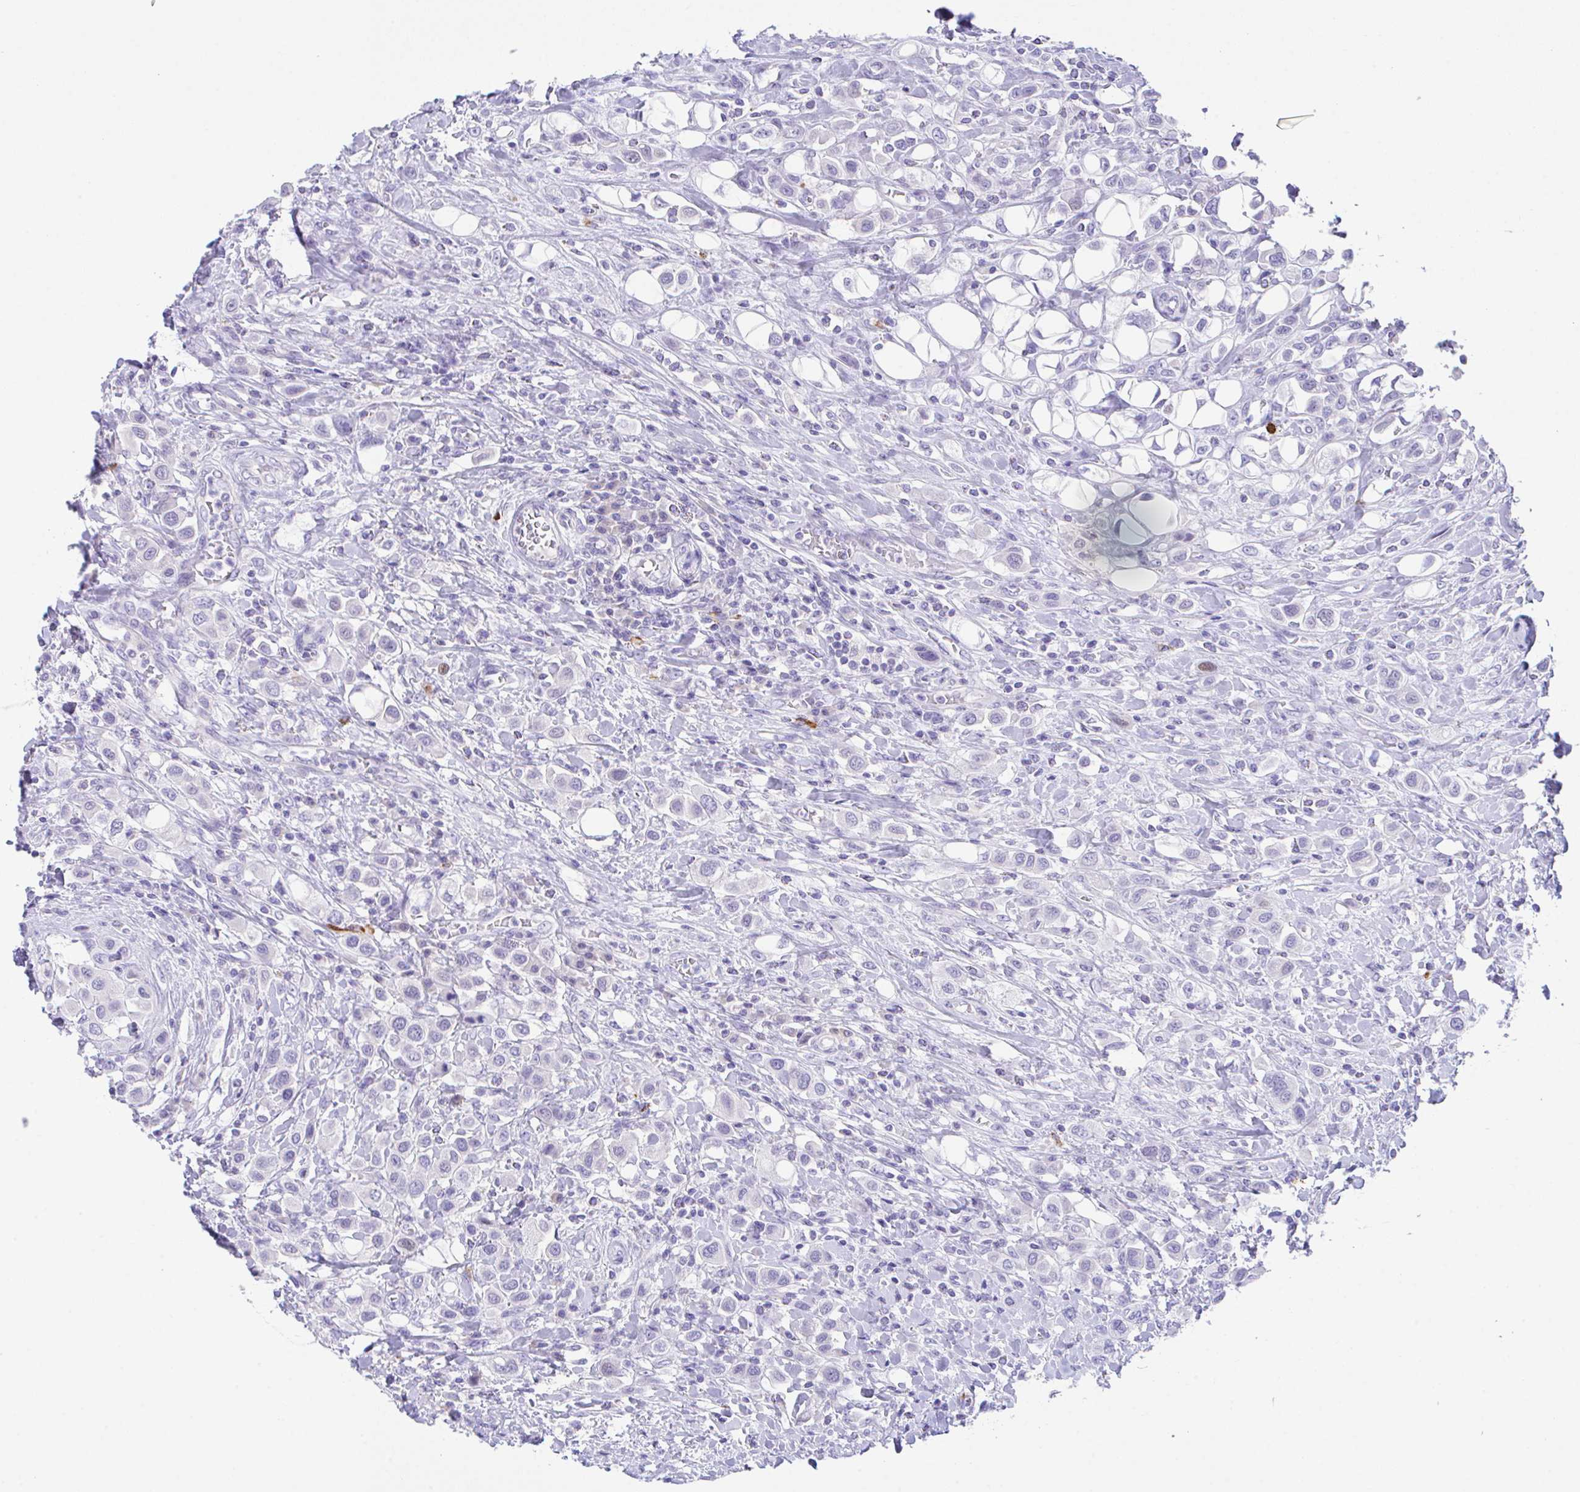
{"staining": {"intensity": "negative", "quantity": "none", "location": "none"}, "tissue": "urothelial cancer", "cell_type": "Tumor cells", "image_type": "cancer", "snomed": [{"axis": "morphology", "description": "Urothelial carcinoma, High grade"}, {"axis": "topography", "description": "Urinary bladder"}], "caption": "Immunohistochemical staining of urothelial carcinoma (high-grade) demonstrates no significant positivity in tumor cells.", "gene": "HACD4", "patient": {"sex": "male", "age": 50}}